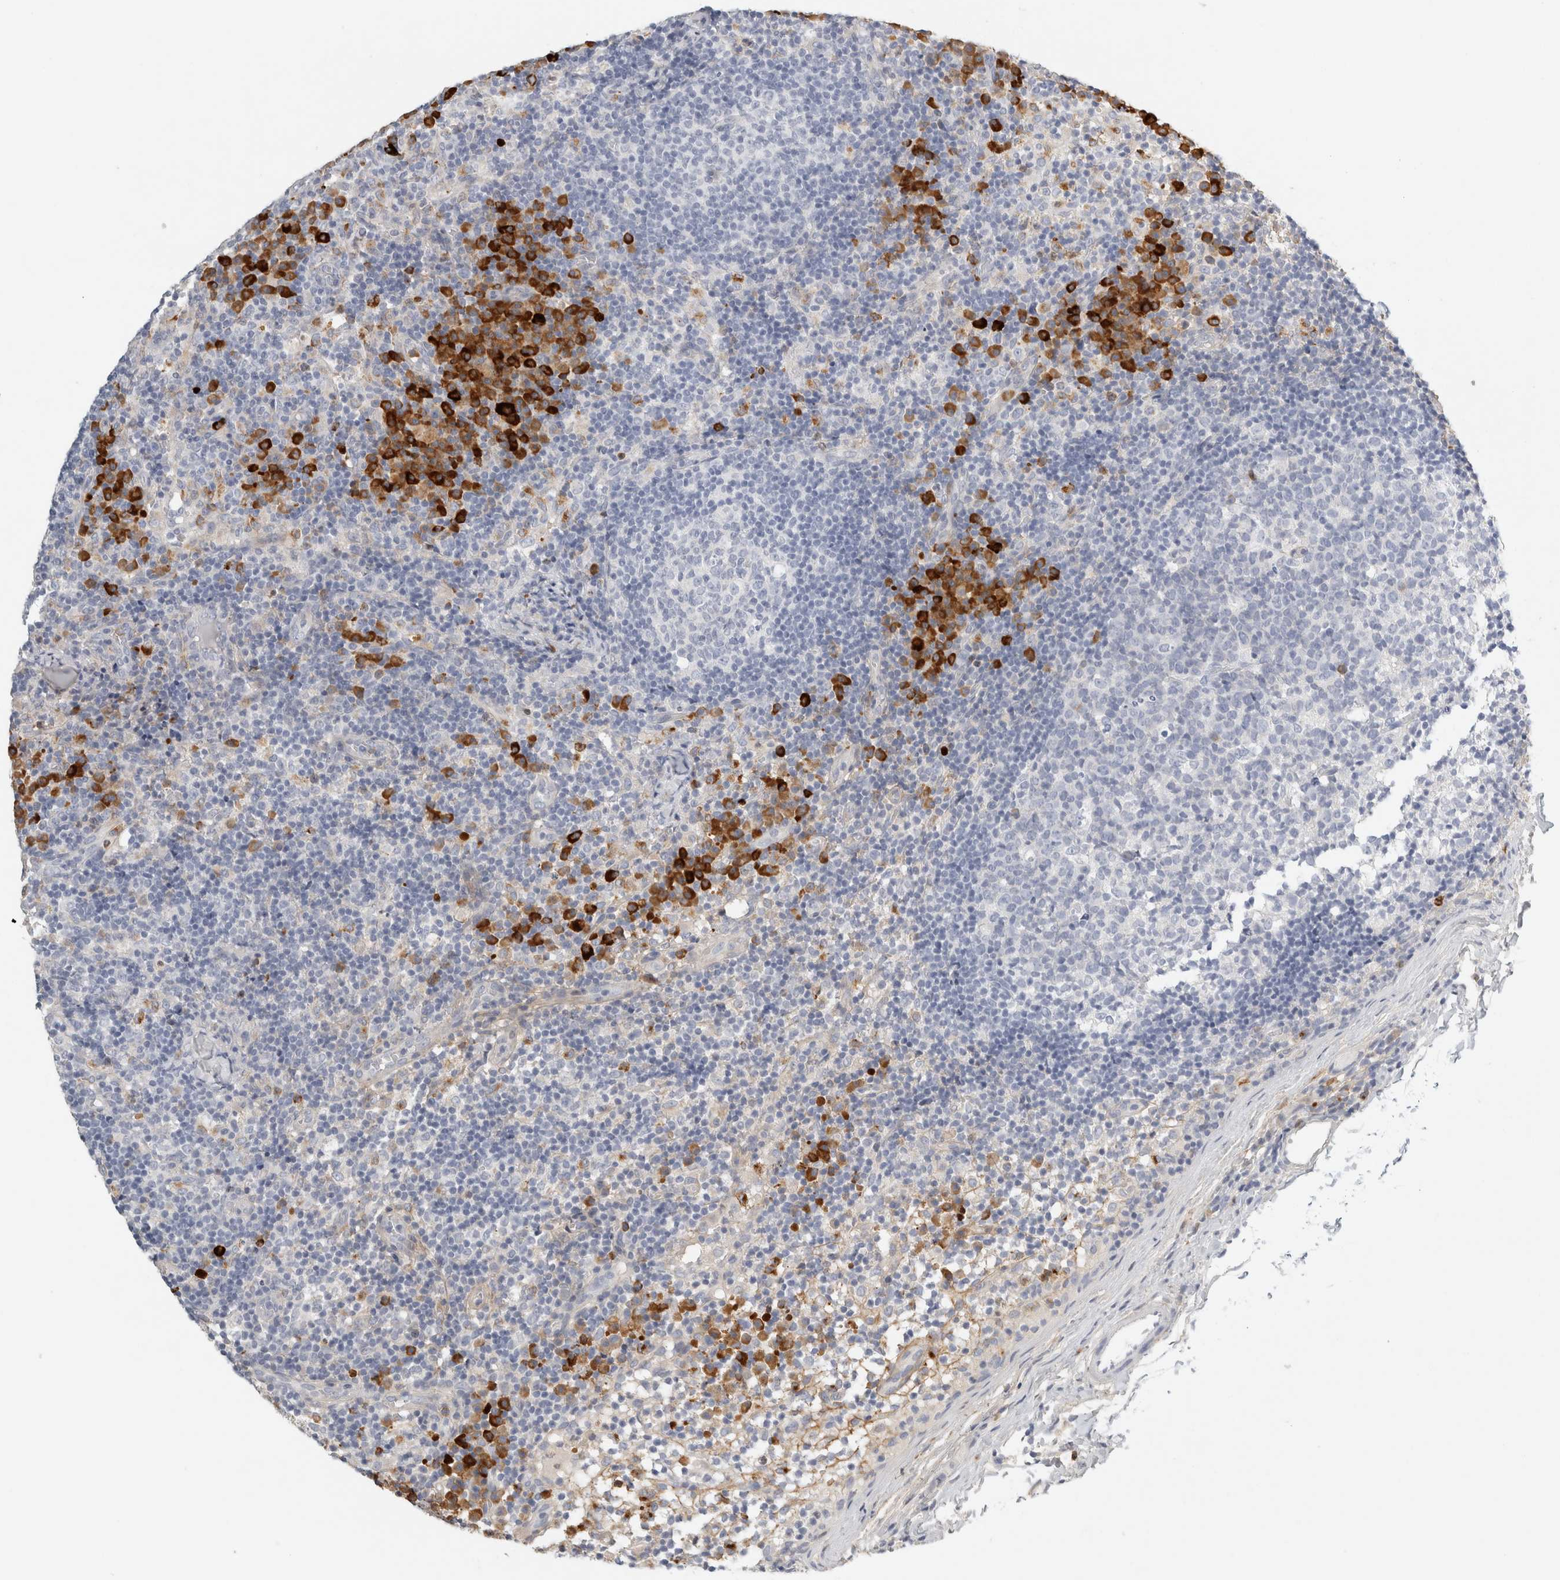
{"staining": {"intensity": "negative", "quantity": "none", "location": "none"}, "tissue": "lymph node", "cell_type": "Germinal center cells", "image_type": "normal", "snomed": [{"axis": "morphology", "description": "Normal tissue, NOS"}, {"axis": "morphology", "description": "Inflammation, NOS"}, {"axis": "topography", "description": "Lymph node"}], "caption": "This photomicrograph is of benign lymph node stained with IHC to label a protein in brown with the nuclei are counter-stained blue. There is no positivity in germinal center cells.", "gene": "FGL2", "patient": {"sex": "male", "age": 55}}